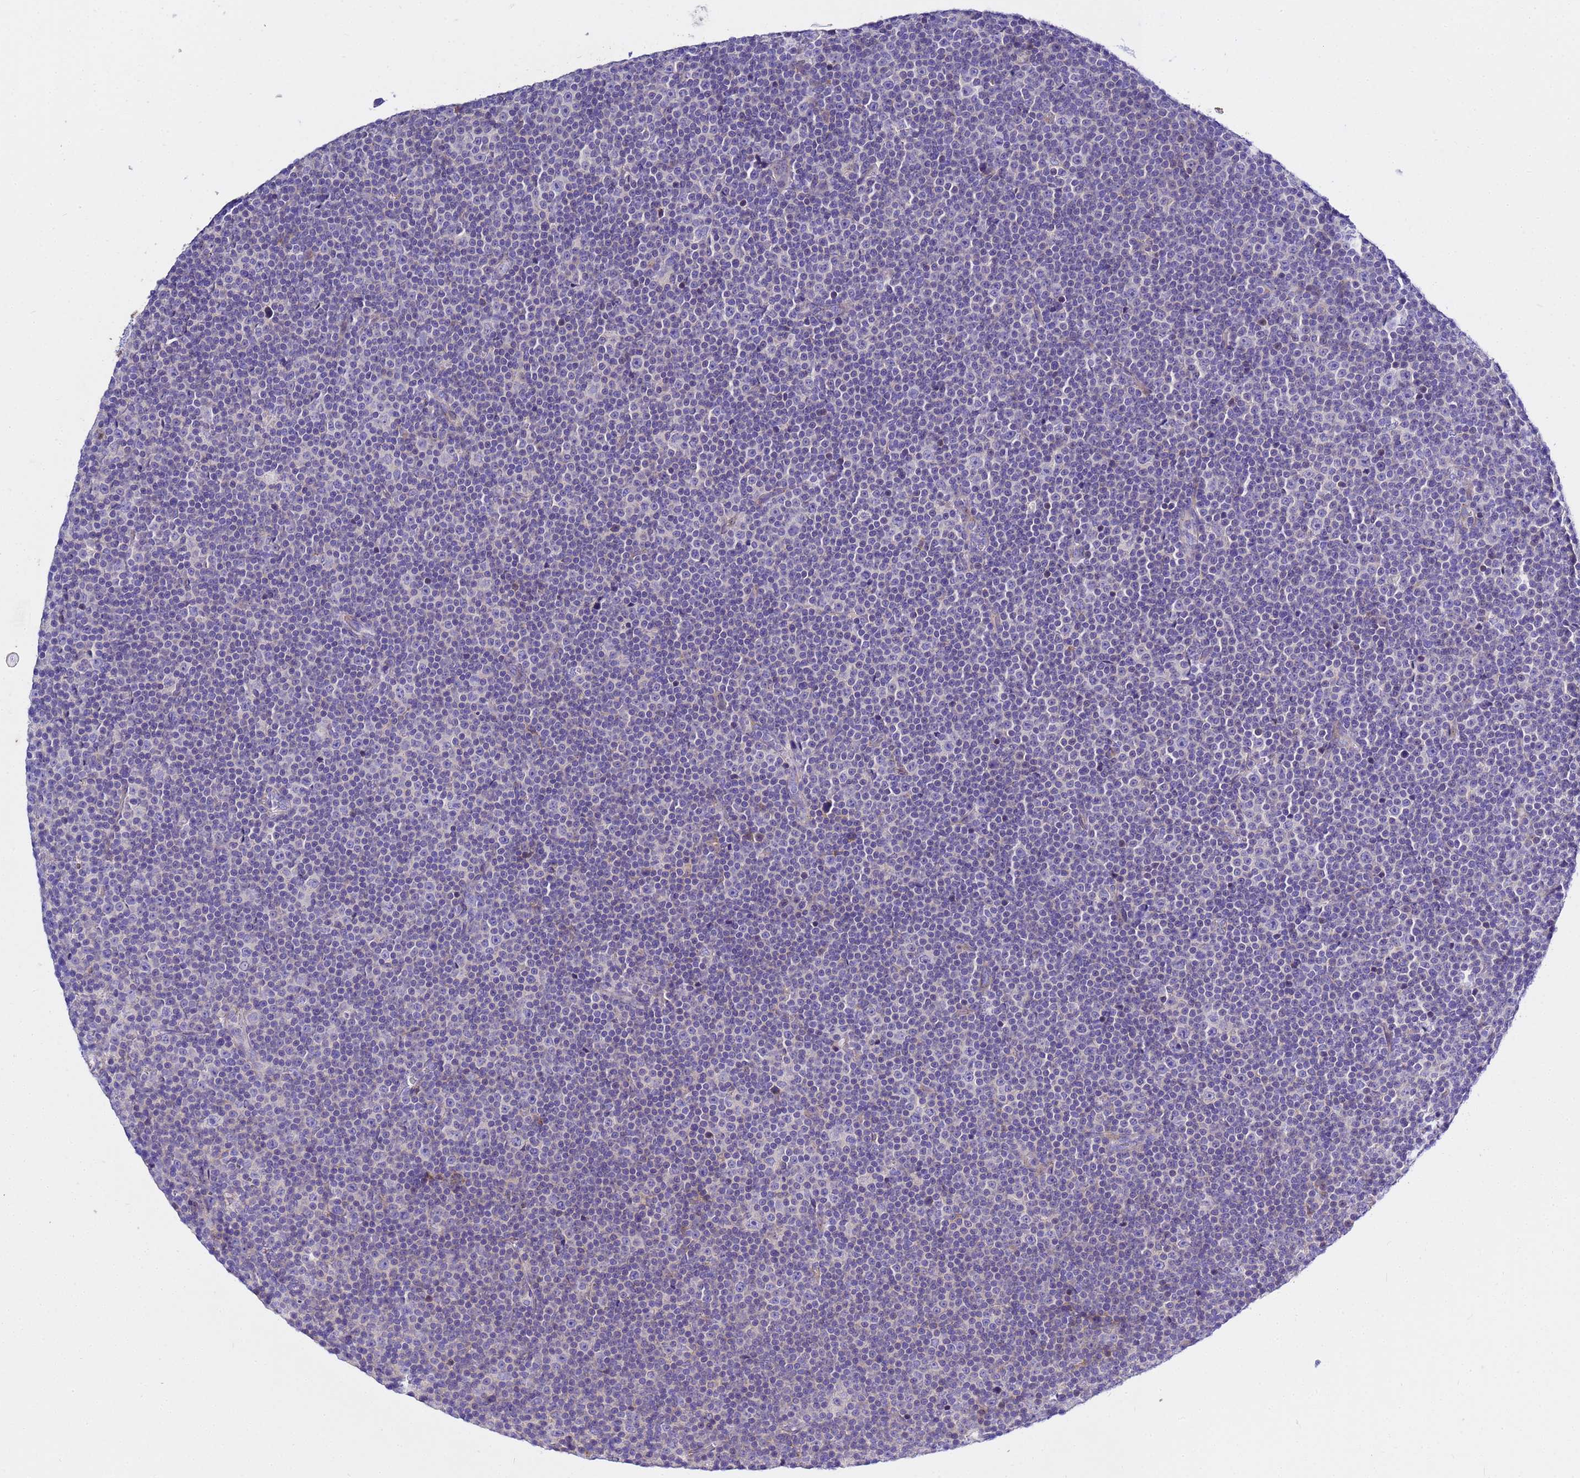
{"staining": {"intensity": "negative", "quantity": "none", "location": "none"}, "tissue": "lymphoma", "cell_type": "Tumor cells", "image_type": "cancer", "snomed": [{"axis": "morphology", "description": "Malignant lymphoma, non-Hodgkin's type, Low grade"}, {"axis": "topography", "description": "Lymph node"}], "caption": "Human low-grade malignant lymphoma, non-Hodgkin's type stained for a protein using IHC demonstrates no staining in tumor cells.", "gene": "USP18", "patient": {"sex": "female", "age": 67}}